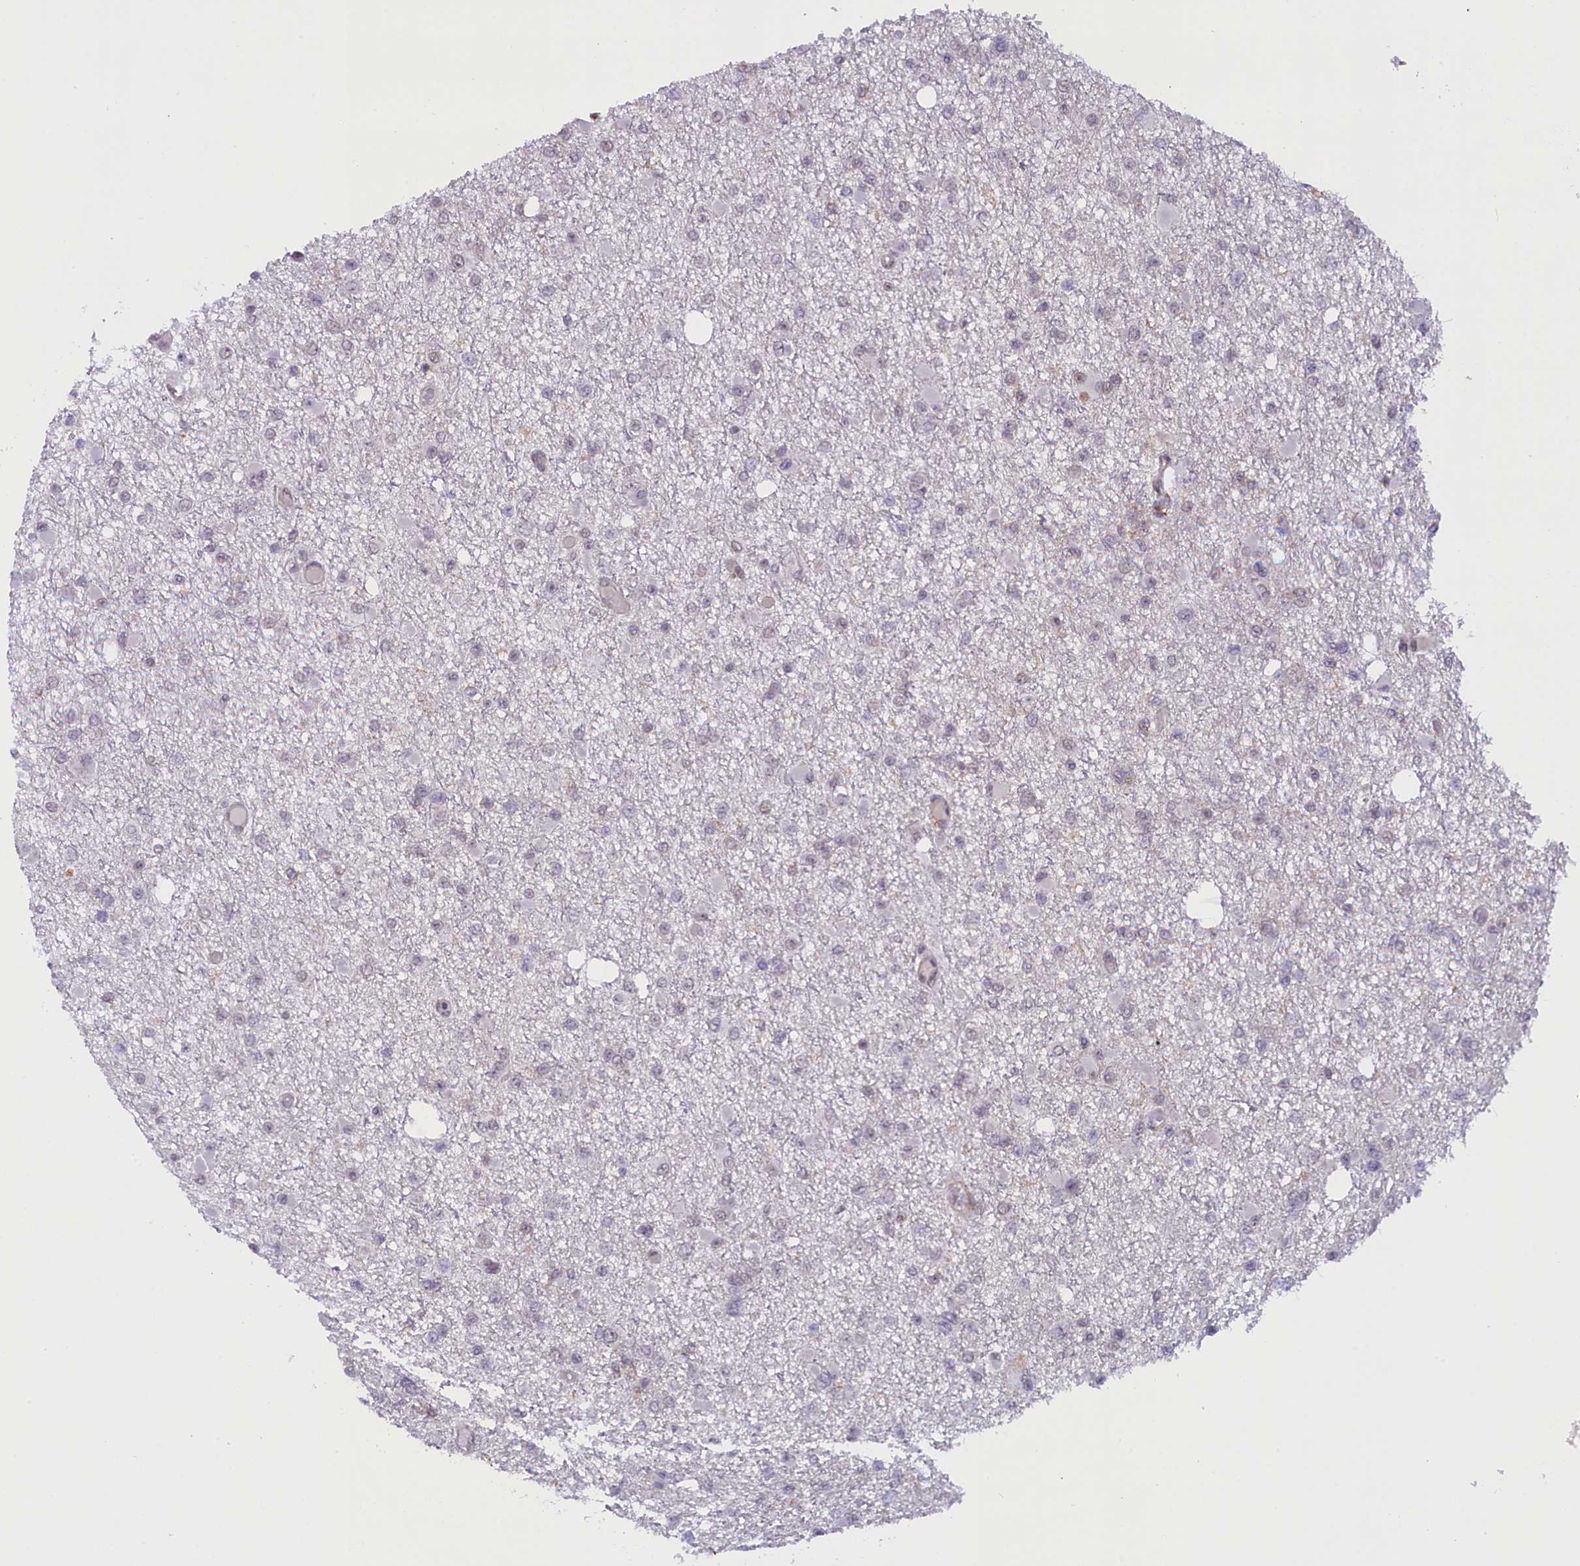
{"staining": {"intensity": "negative", "quantity": "none", "location": "none"}, "tissue": "glioma", "cell_type": "Tumor cells", "image_type": "cancer", "snomed": [{"axis": "morphology", "description": "Glioma, malignant, Low grade"}, {"axis": "topography", "description": "Brain"}], "caption": "Immunohistochemistry (IHC) micrograph of human malignant glioma (low-grade) stained for a protein (brown), which exhibits no positivity in tumor cells. The staining is performed using DAB brown chromogen with nuclei counter-stained in using hematoxylin.", "gene": "FCHO1", "patient": {"sex": "female", "age": 22}}